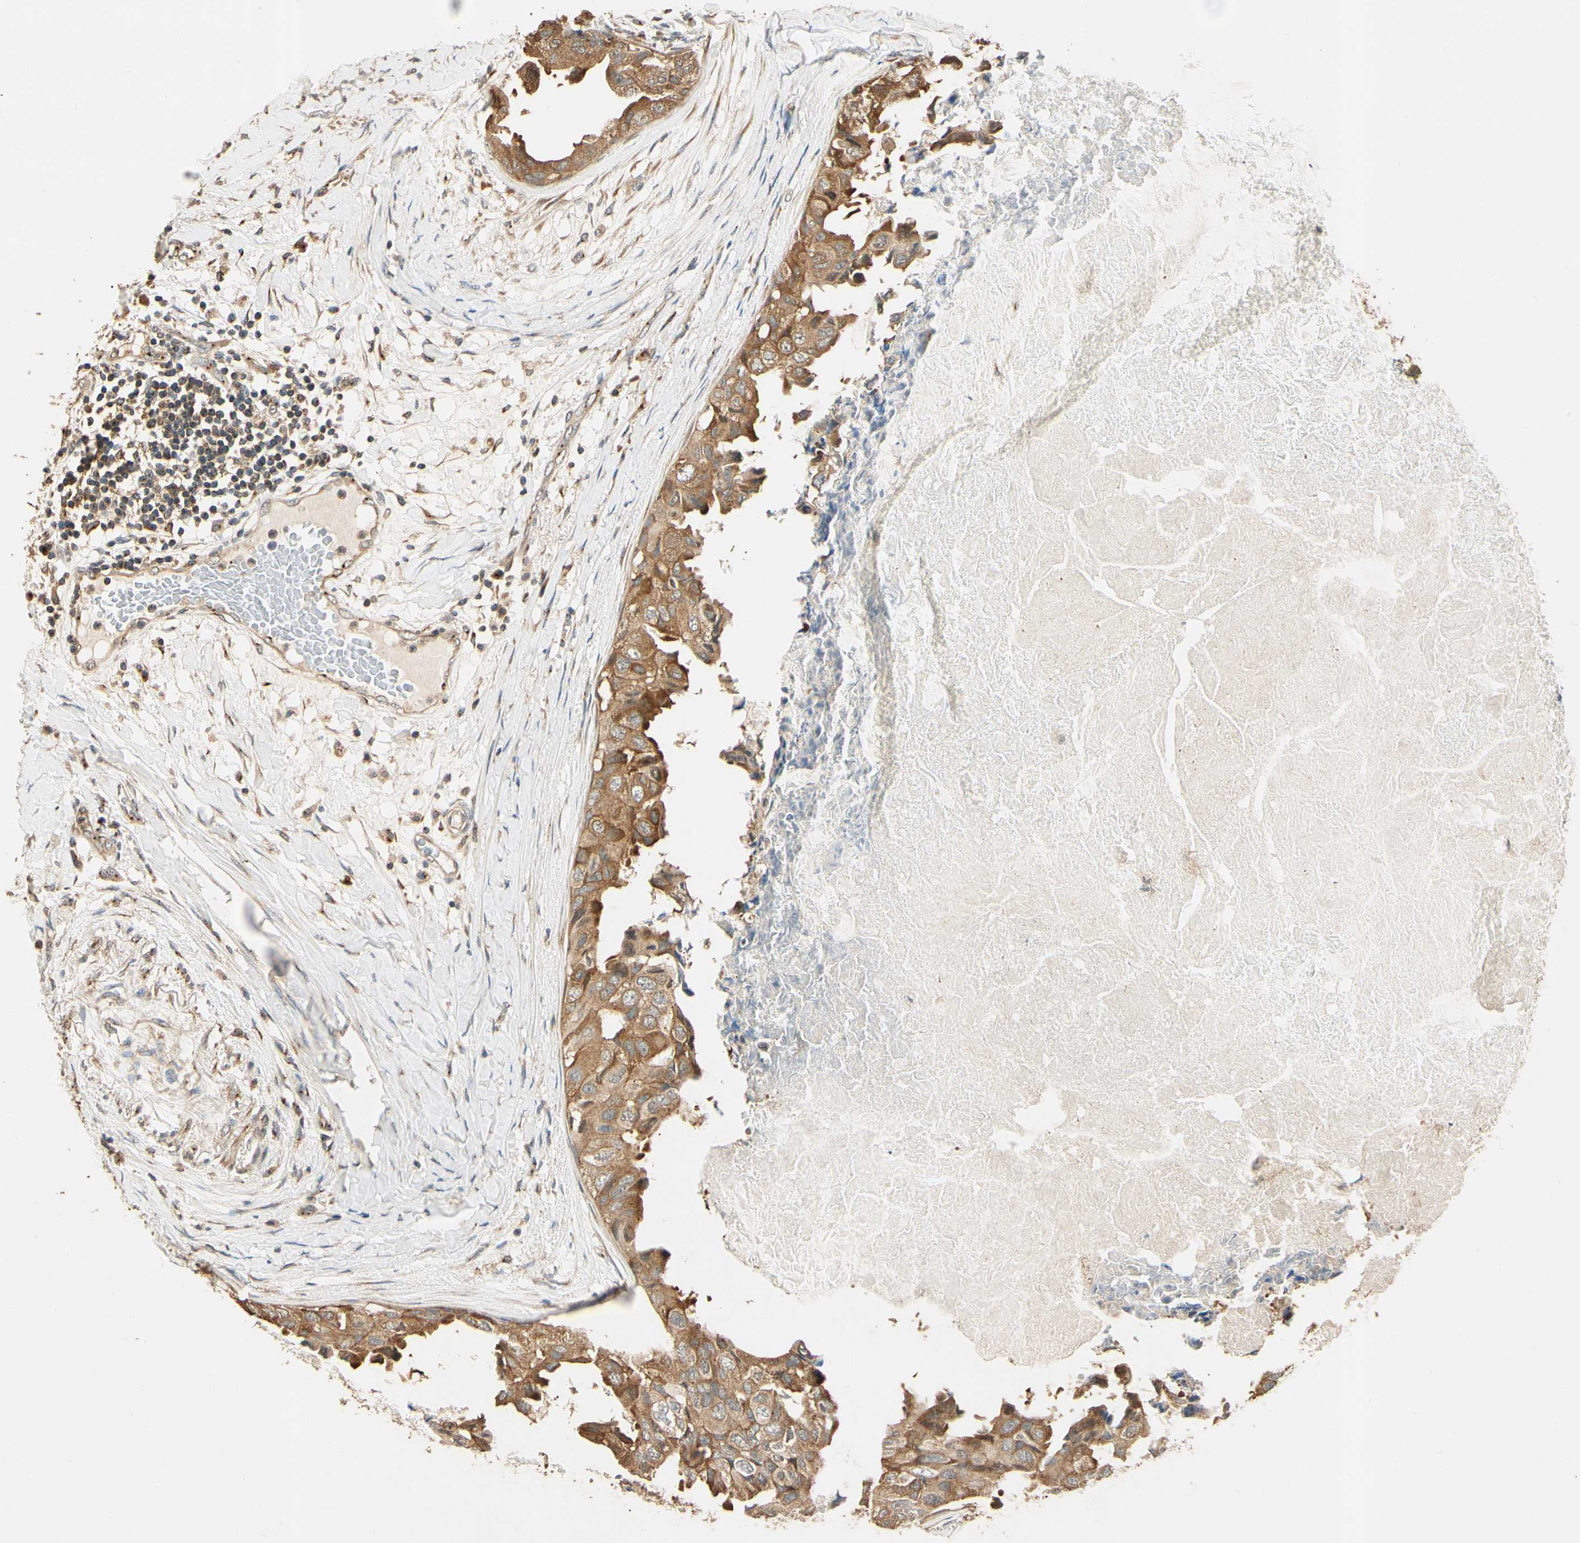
{"staining": {"intensity": "moderate", "quantity": ">75%", "location": "cytoplasmic/membranous"}, "tissue": "breast cancer", "cell_type": "Tumor cells", "image_type": "cancer", "snomed": [{"axis": "morphology", "description": "Duct carcinoma"}, {"axis": "topography", "description": "Breast"}], "caption": "The immunohistochemical stain shows moderate cytoplasmic/membranous expression in tumor cells of breast cancer (invasive ductal carcinoma) tissue. (DAB (3,3'-diaminobenzidine) = brown stain, brightfield microscopy at high magnification).", "gene": "AKAP9", "patient": {"sex": "female", "age": 40}}